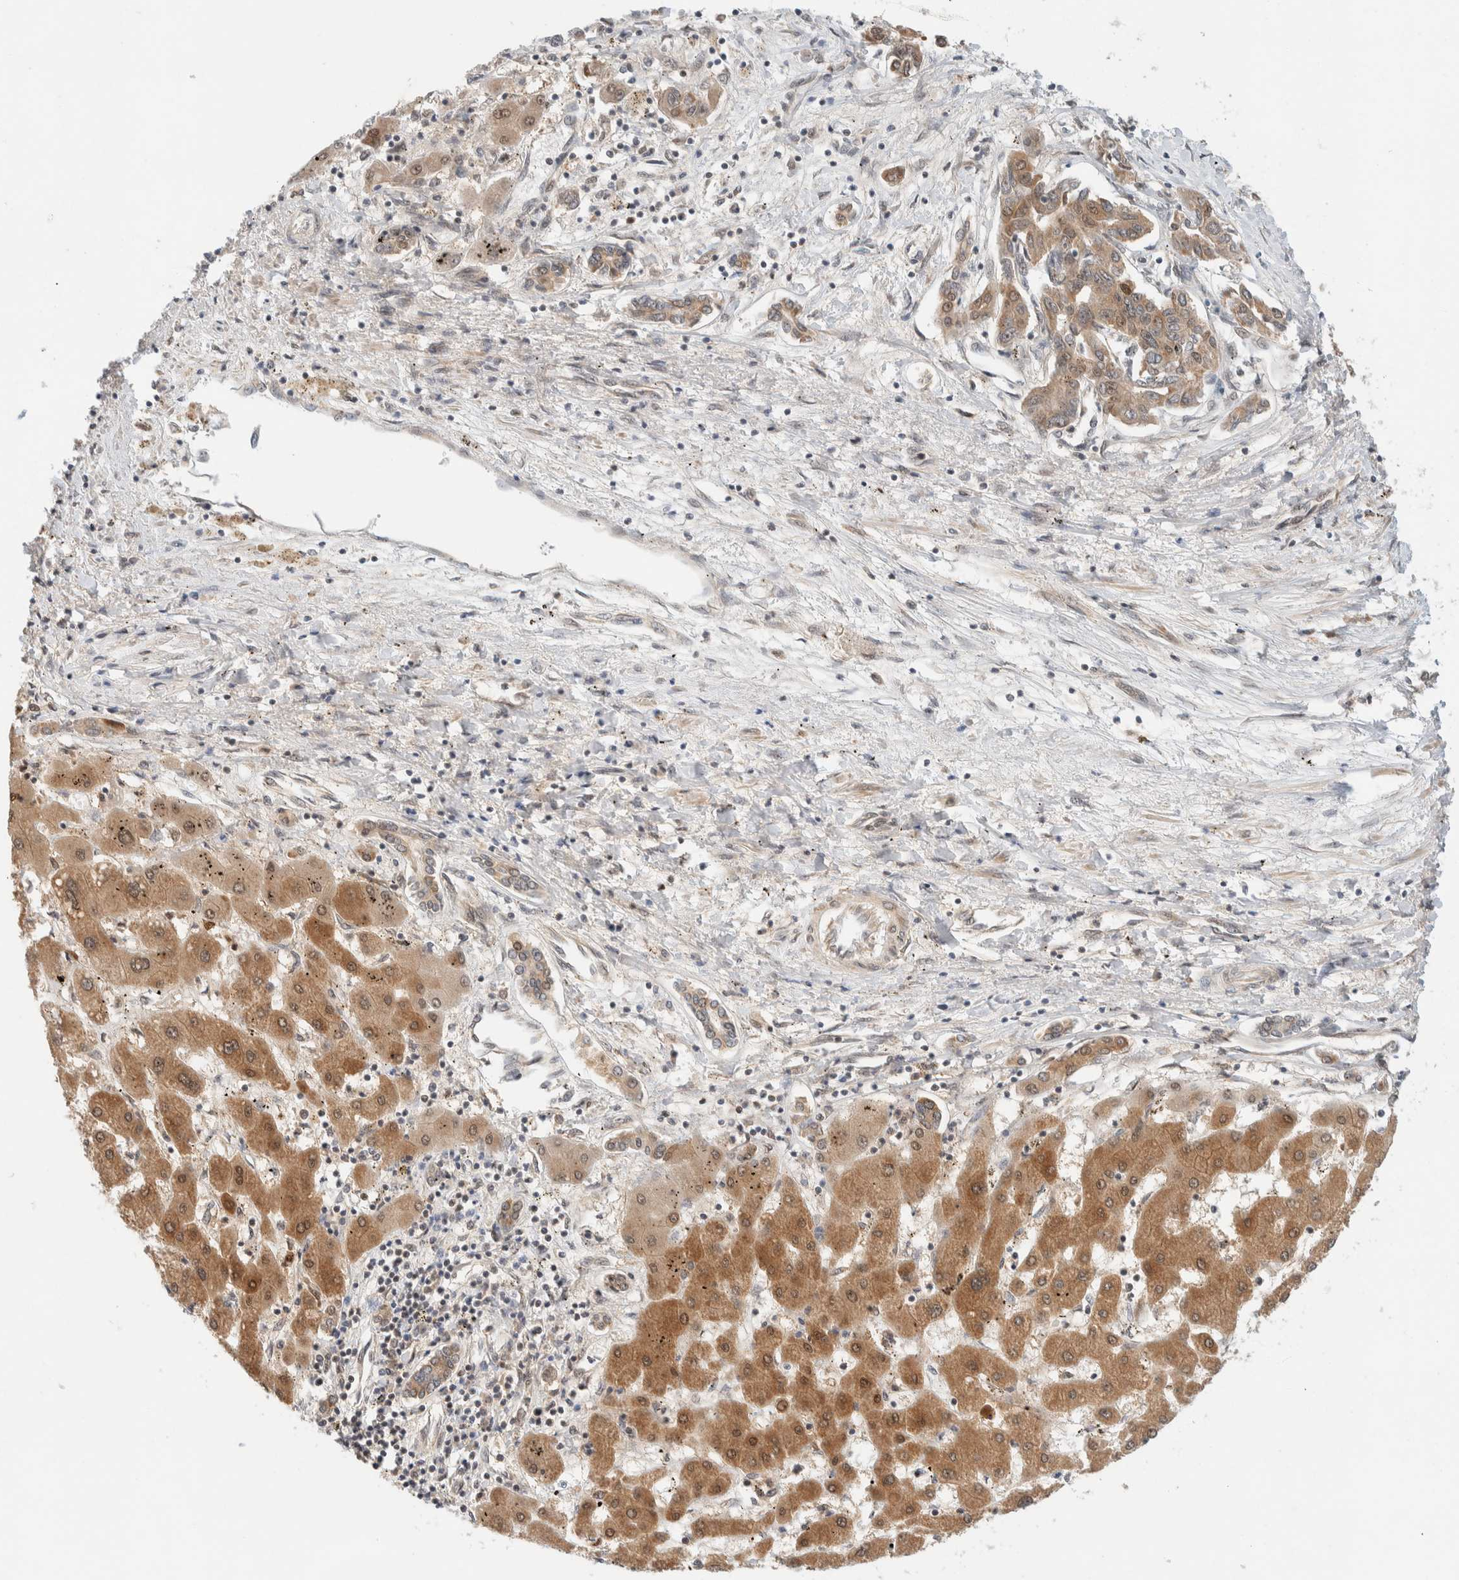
{"staining": {"intensity": "moderate", "quantity": ">75%", "location": "cytoplasmic/membranous"}, "tissue": "liver cancer", "cell_type": "Tumor cells", "image_type": "cancer", "snomed": [{"axis": "morphology", "description": "Cholangiocarcinoma"}, {"axis": "topography", "description": "Liver"}], "caption": "Liver cancer (cholangiocarcinoma) stained for a protein (brown) demonstrates moderate cytoplasmic/membranous positive expression in approximately >75% of tumor cells.", "gene": "C8orf76", "patient": {"sex": "male", "age": 59}}